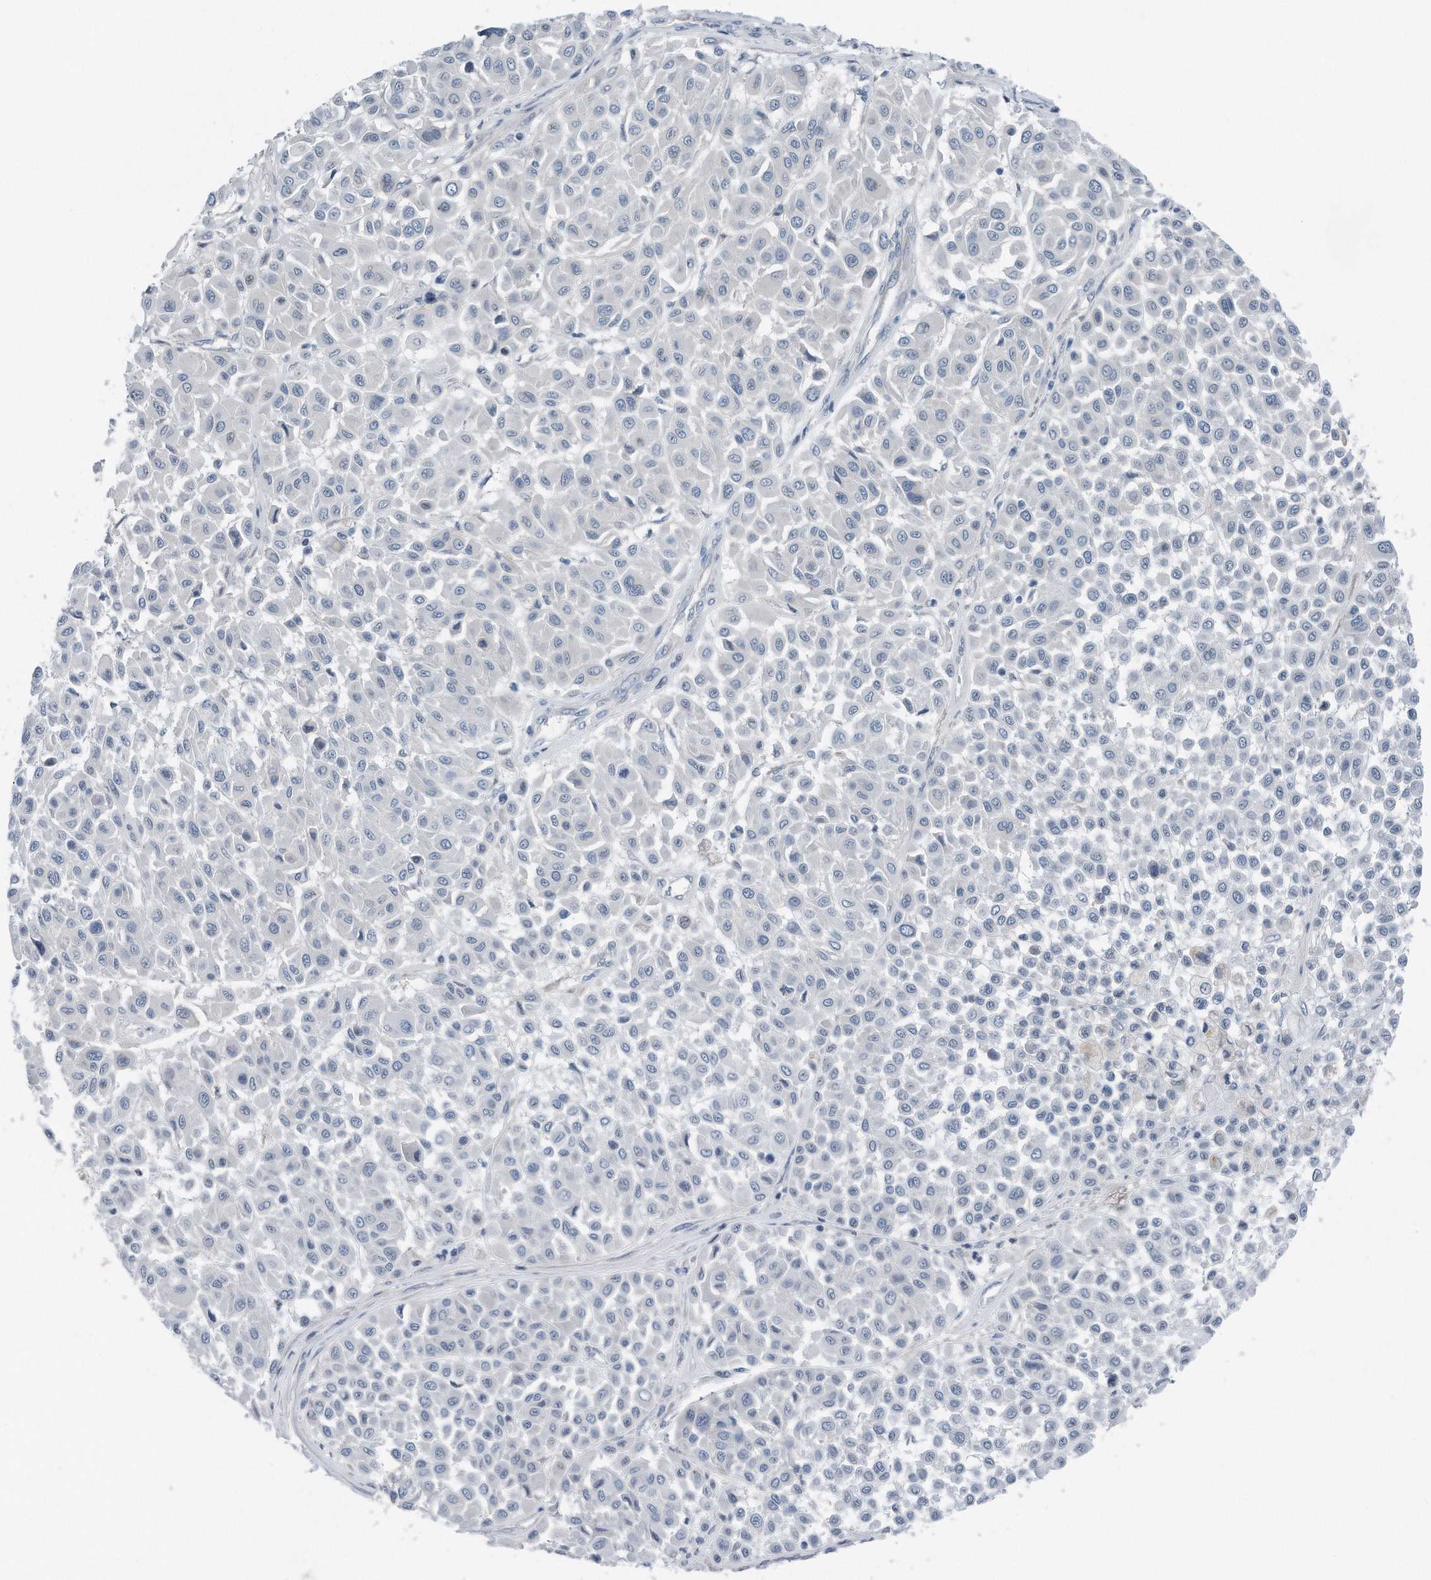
{"staining": {"intensity": "negative", "quantity": "none", "location": "none"}, "tissue": "melanoma", "cell_type": "Tumor cells", "image_type": "cancer", "snomed": [{"axis": "morphology", "description": "Malignant melanoma, Metastatic site"}, {"axis": "topography", "description": "Soft tissue"}], "caption": "Malignant melanoma (metastatic site) was stained to show a protein in brown. There is no significant expression in tumor cells.", "gene": "YRDC", "patient": {"sex": "male", "age": 41}}